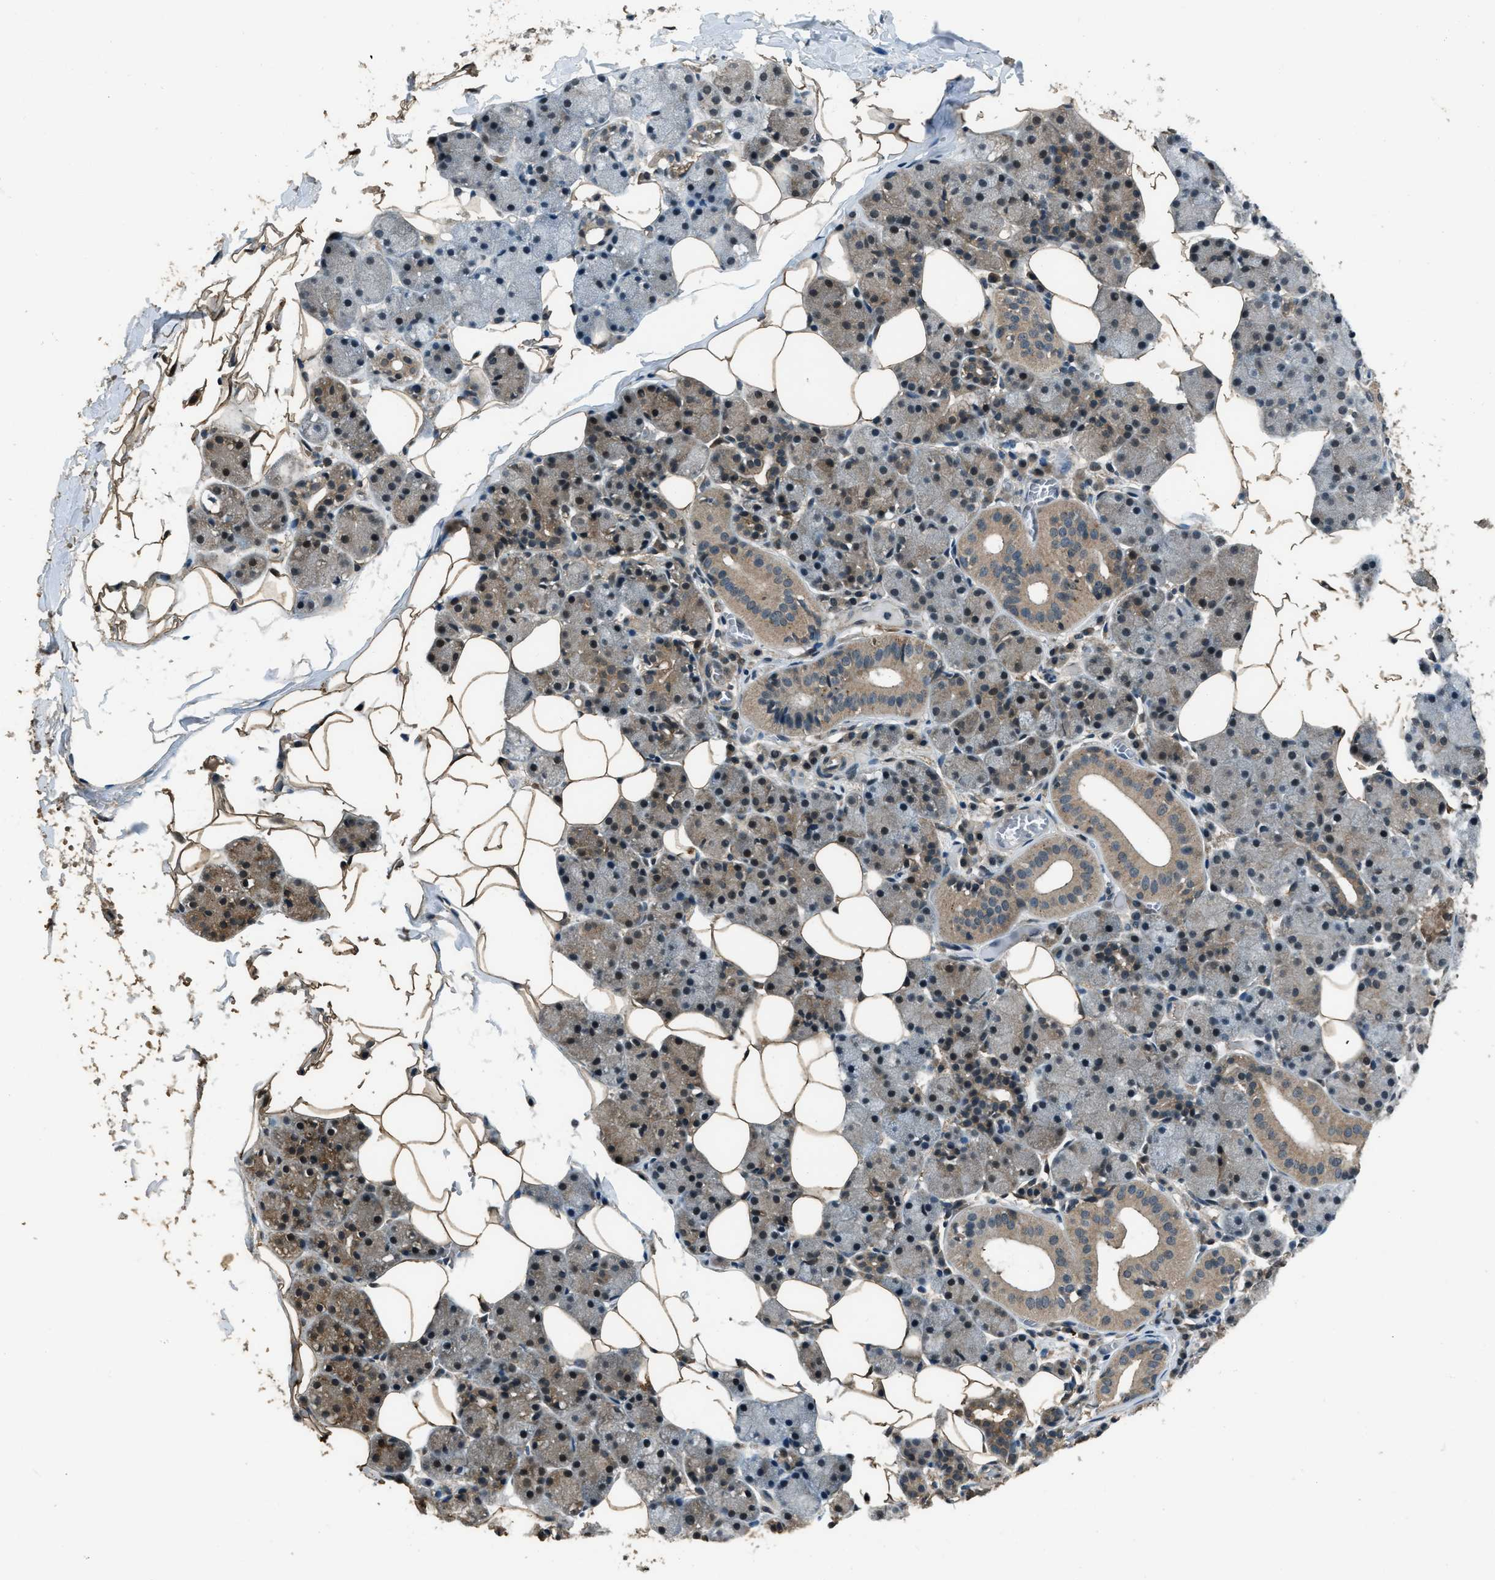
{"staining": {"intensity": "moderate", "quantity": ">75%", "location": "cytoplasmic/membranous,nuclear"}, "tissue": "salivary gland", "cell_type": "Glandular cells", "image_type": "normal", "snomed": [{"axis": "morphology", "description": "Normal tissue, NOS"}, {"axis": "topography", "description": "Salivary gland"}], "caption": "Benign salivary gland reveals moderate cytoplasmic/membranous,nuclear positivity in approximately >75% of glandular cells, visualized by immunohistochemistry. (DAB (3,3'-diaminobenzidine) IHC, brown staining for protein, blue staining for nuclei).", "gene": "NUDCD3", "patient": {"sex": "female", "age": 33}}